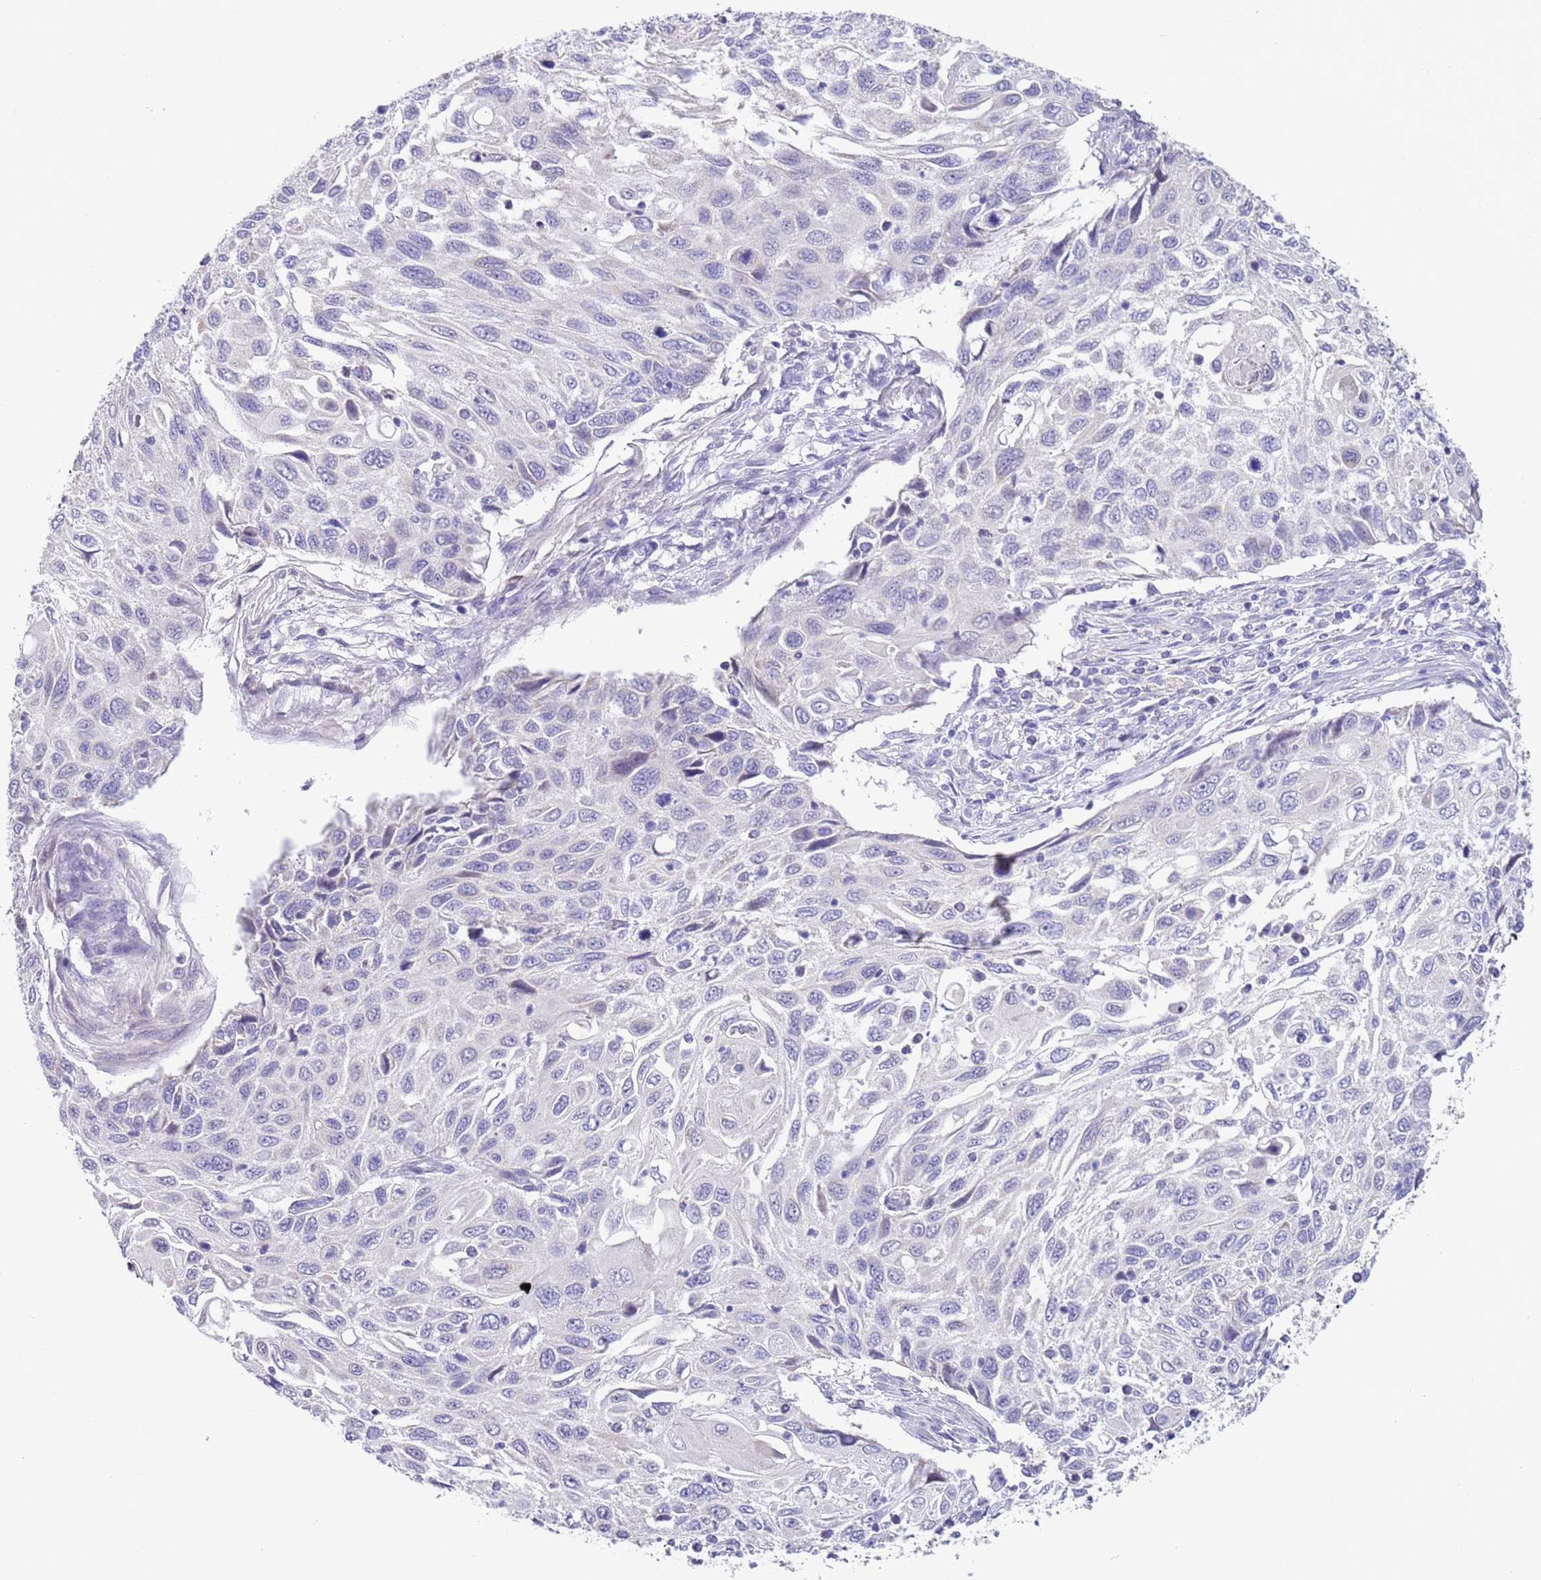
{"staining": {"intensity": "negative", "quantity": "none", "location": "none"}, "tissue": "cervical cancer", "cell_type": "Tumor cells", "image_type": "cancer", "snomed": [{"axis": "morphology", "description": "Squamous cell carcinoma, NOS"}, {"axis": "topography", "description": "Cervix"}], "caption": "A photomicrograph of human cervical cancer (squamous cell carcinoma) is negative for staining in tumor cells. (Immunohistochemistry (ihc), brightfield microscopy, high magnification).", "gene": "SPIRE2", "patient": {"sex": "female", "age": 70}}